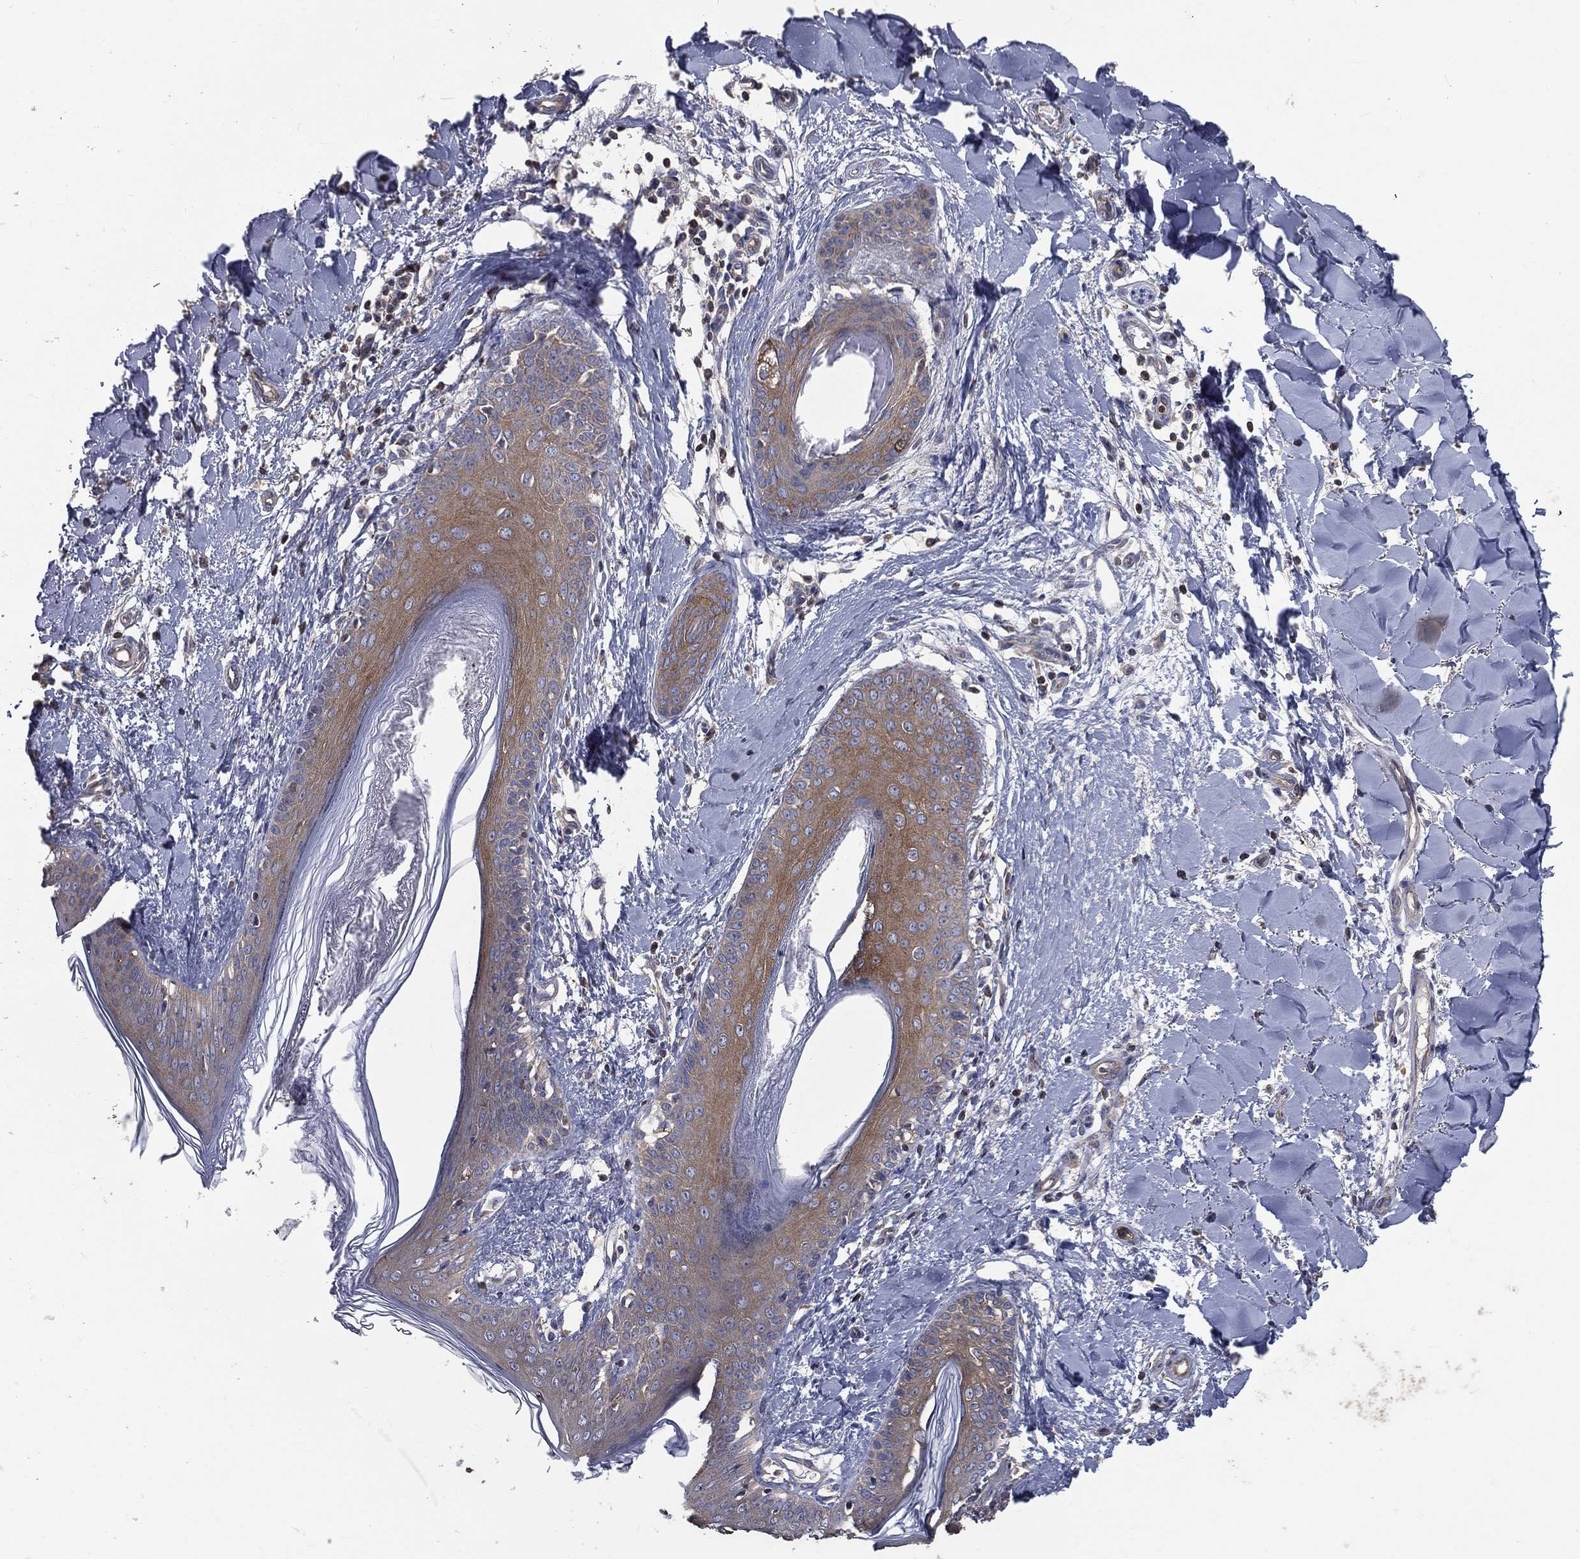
{"staining": {"intensity": "negative", "quantity": "none", "location": "none"}, "tissue": "skin", "cell_type": "Fibroblasts", "image_type": "normal", "snomed": [{"axis": "morphology", "description": "Normal tissue, NOS"}, {"axis": "morphology", "description": "Malignant melanoma, NOS"}, {"axis": "topography", "description": "Skin"}], "caption": "The image reveals no staining of fibroblasts in unremarkable skin.", "gene": "SARS1", "patient": {"sex": "female", "age": 34}}